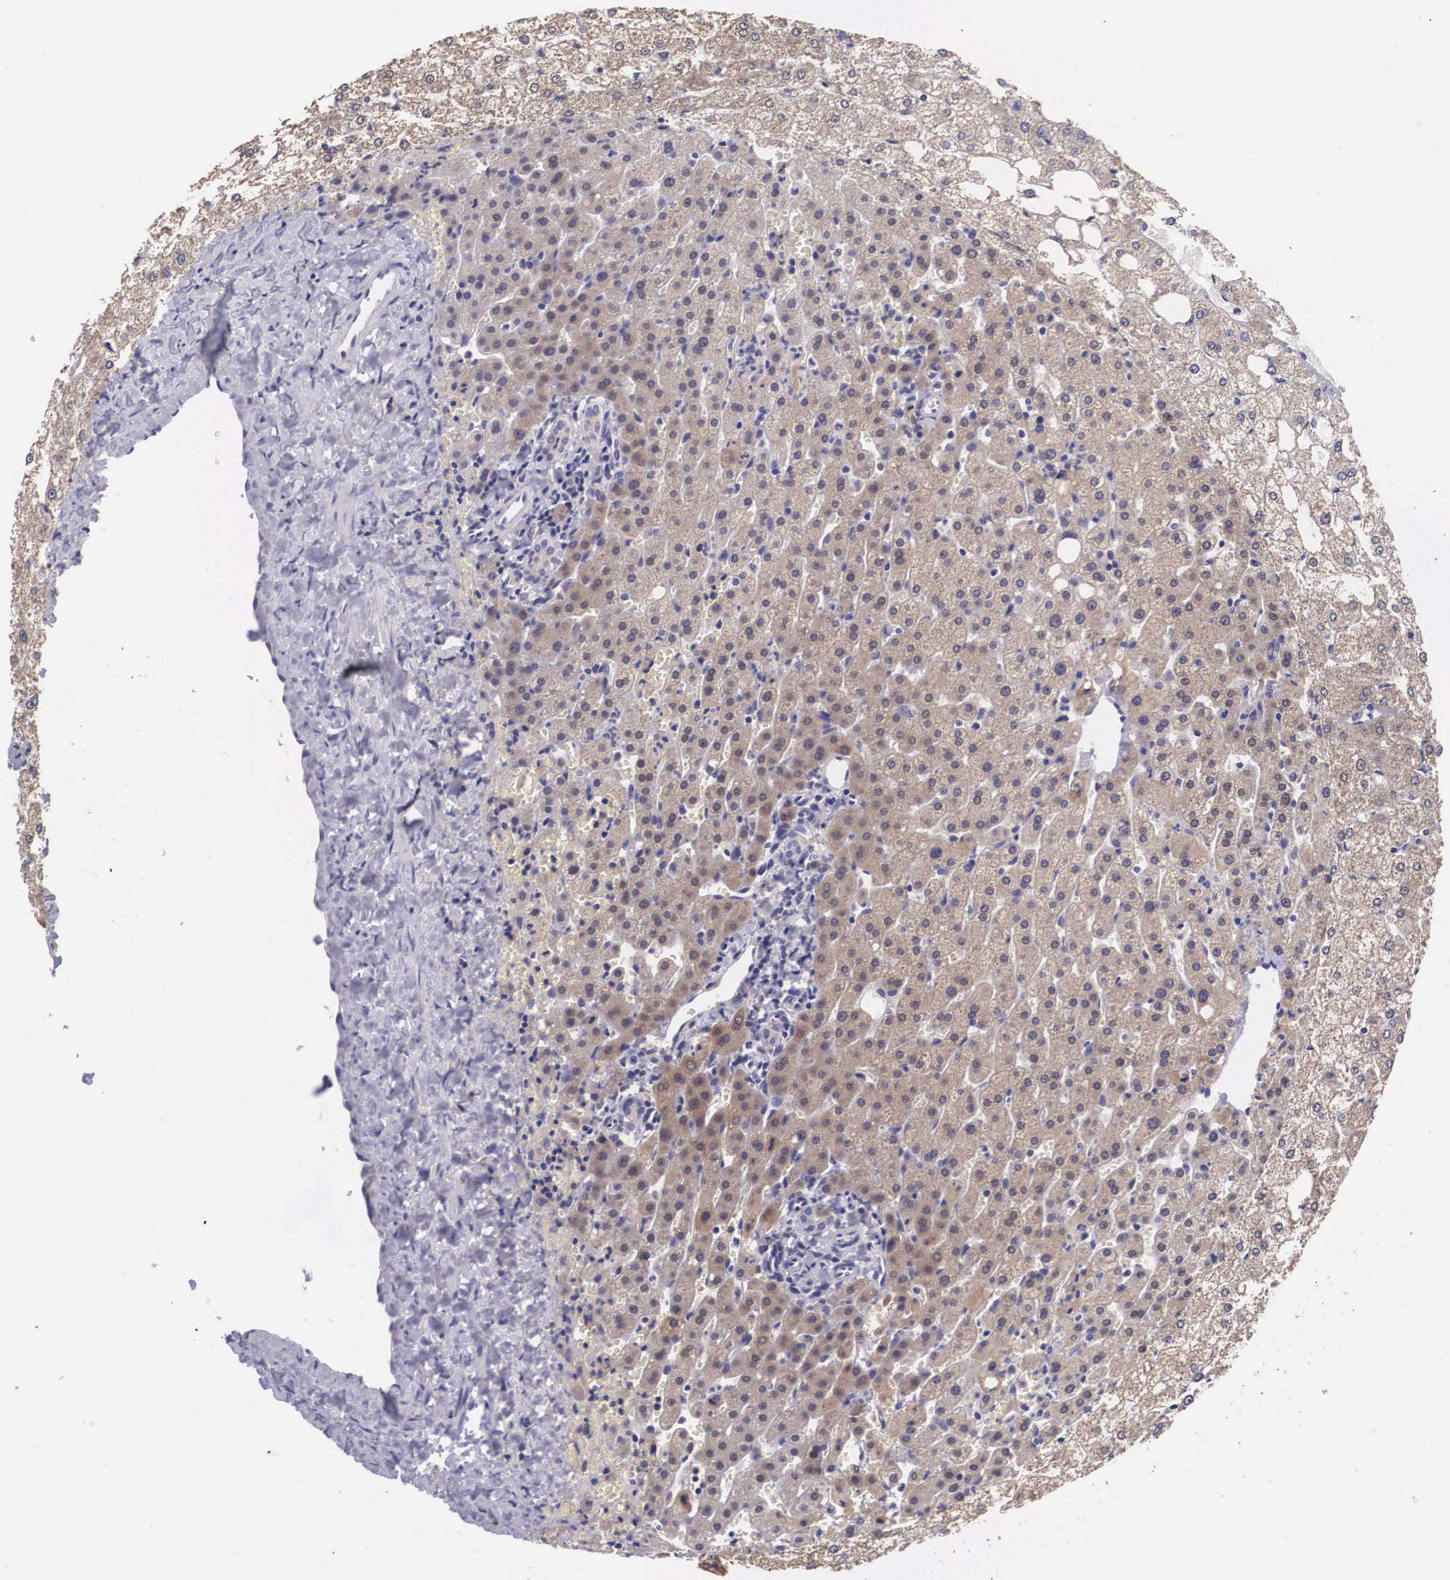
{"staining": {"intensity": "negative", "quantity": "none", "location": "none"}, "tissue": "liver", "cell_type": "Cholangiocytes", "image_type": "normal", "snomed": [{"axis": "morphology", "description": "Normal tissue, NOS"}, {"axis": "morphology", "description": "Adenocarcinoma, metastatic, NOS"}, {"axis": "topography", "description": "Liver"}], "caption": "Human liver stained for a protein using immunohistochemistry exhibits no expression in cholangiocytes.", "gene": "ARG2", "patient": {"sex": "male", "age": 38}}